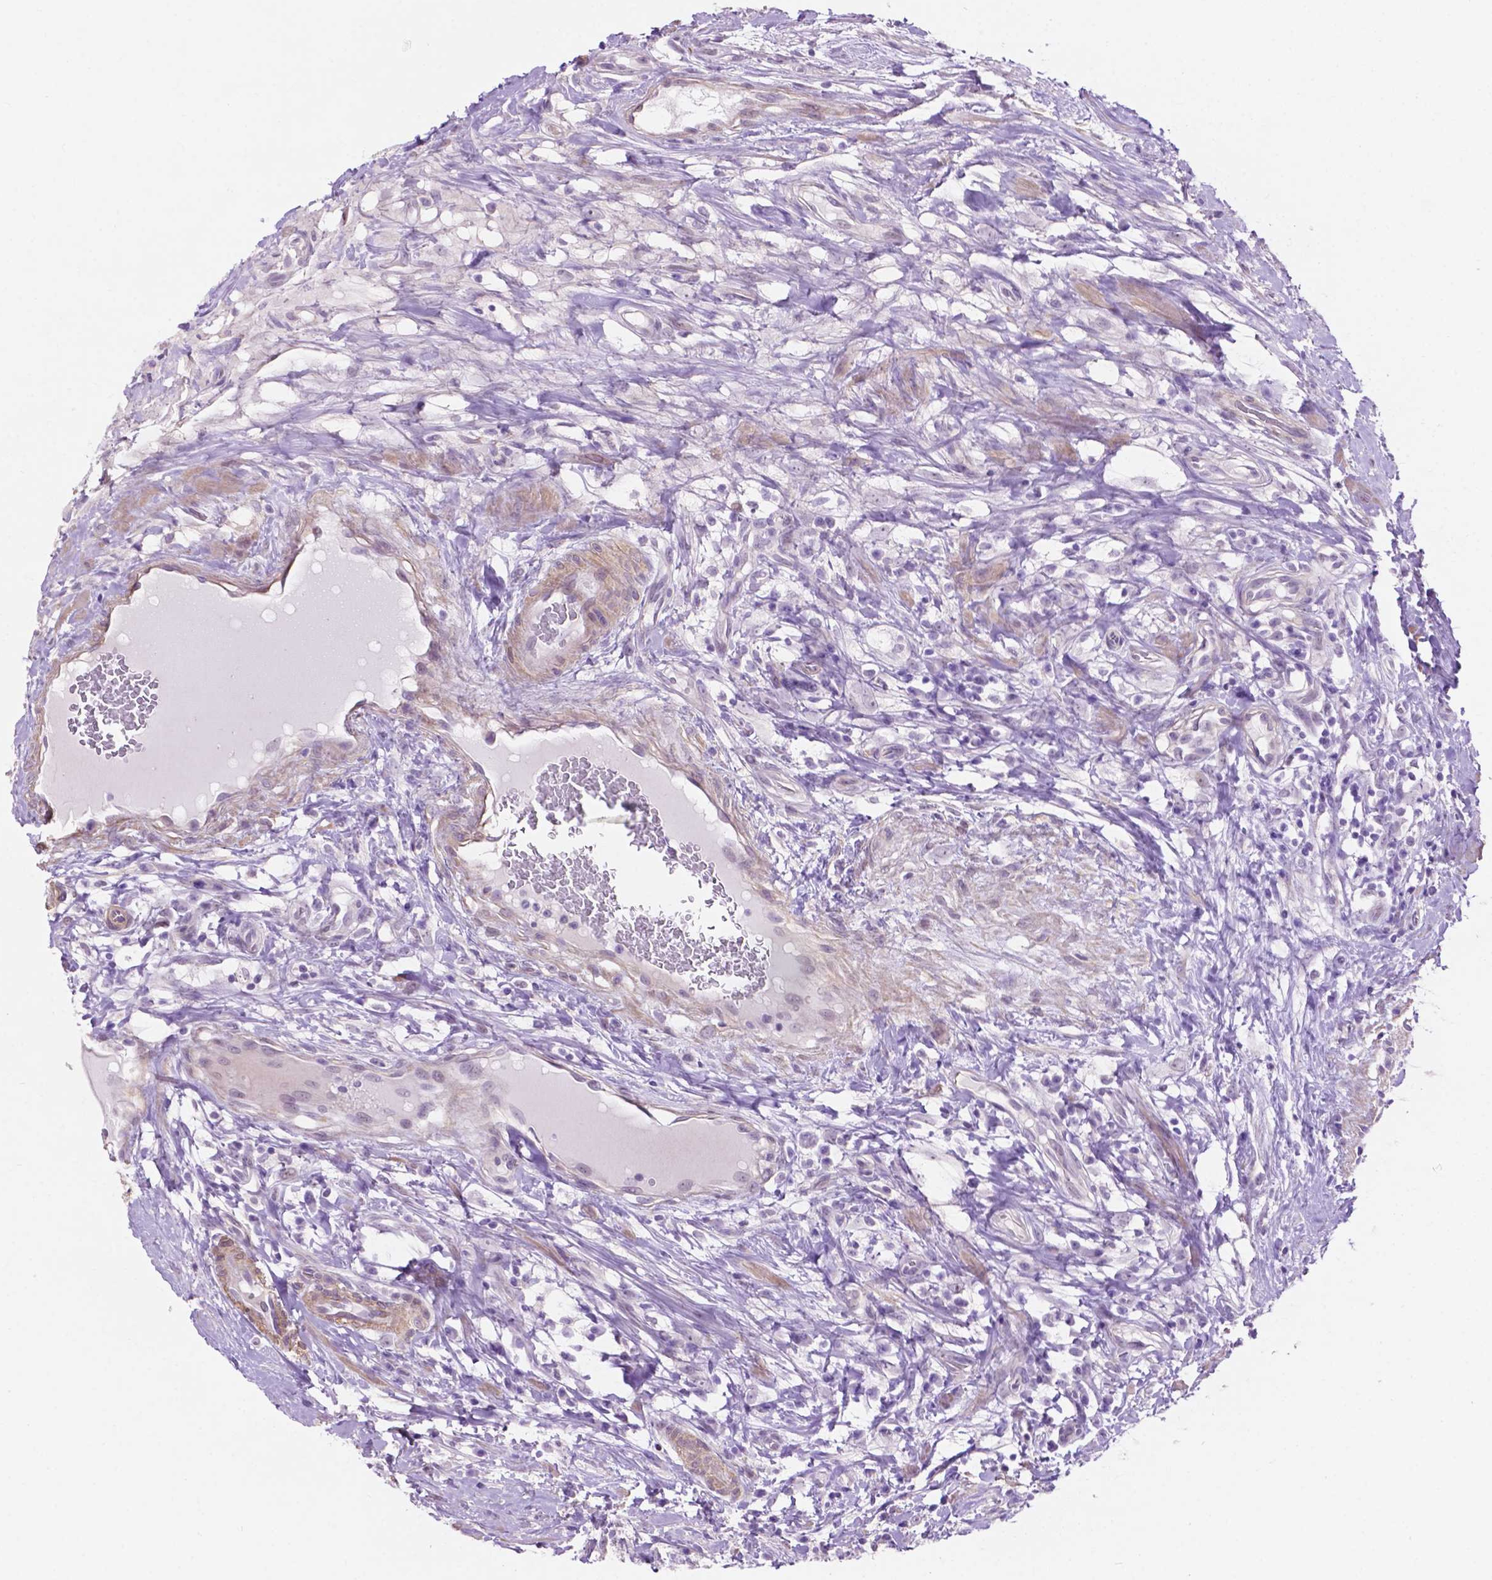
{"staining": {"intensity": "negative", "quantity": "none", "location": "none"}, "tissue": "epididymis", "cell_type": "Glandular cells", "image_type": "normal", "snomed": [{"axis": "morphology", "description": "Normal tissue, NOS"}, {"axis": "topography", "description": "Epididymis"}], "caption": "This is an IHC photomicrograph of unremarkable human epididymis. There is no staining in glandular cells.", "gene": "ACY3", "patient": {"sex": "male", "age": 59}}